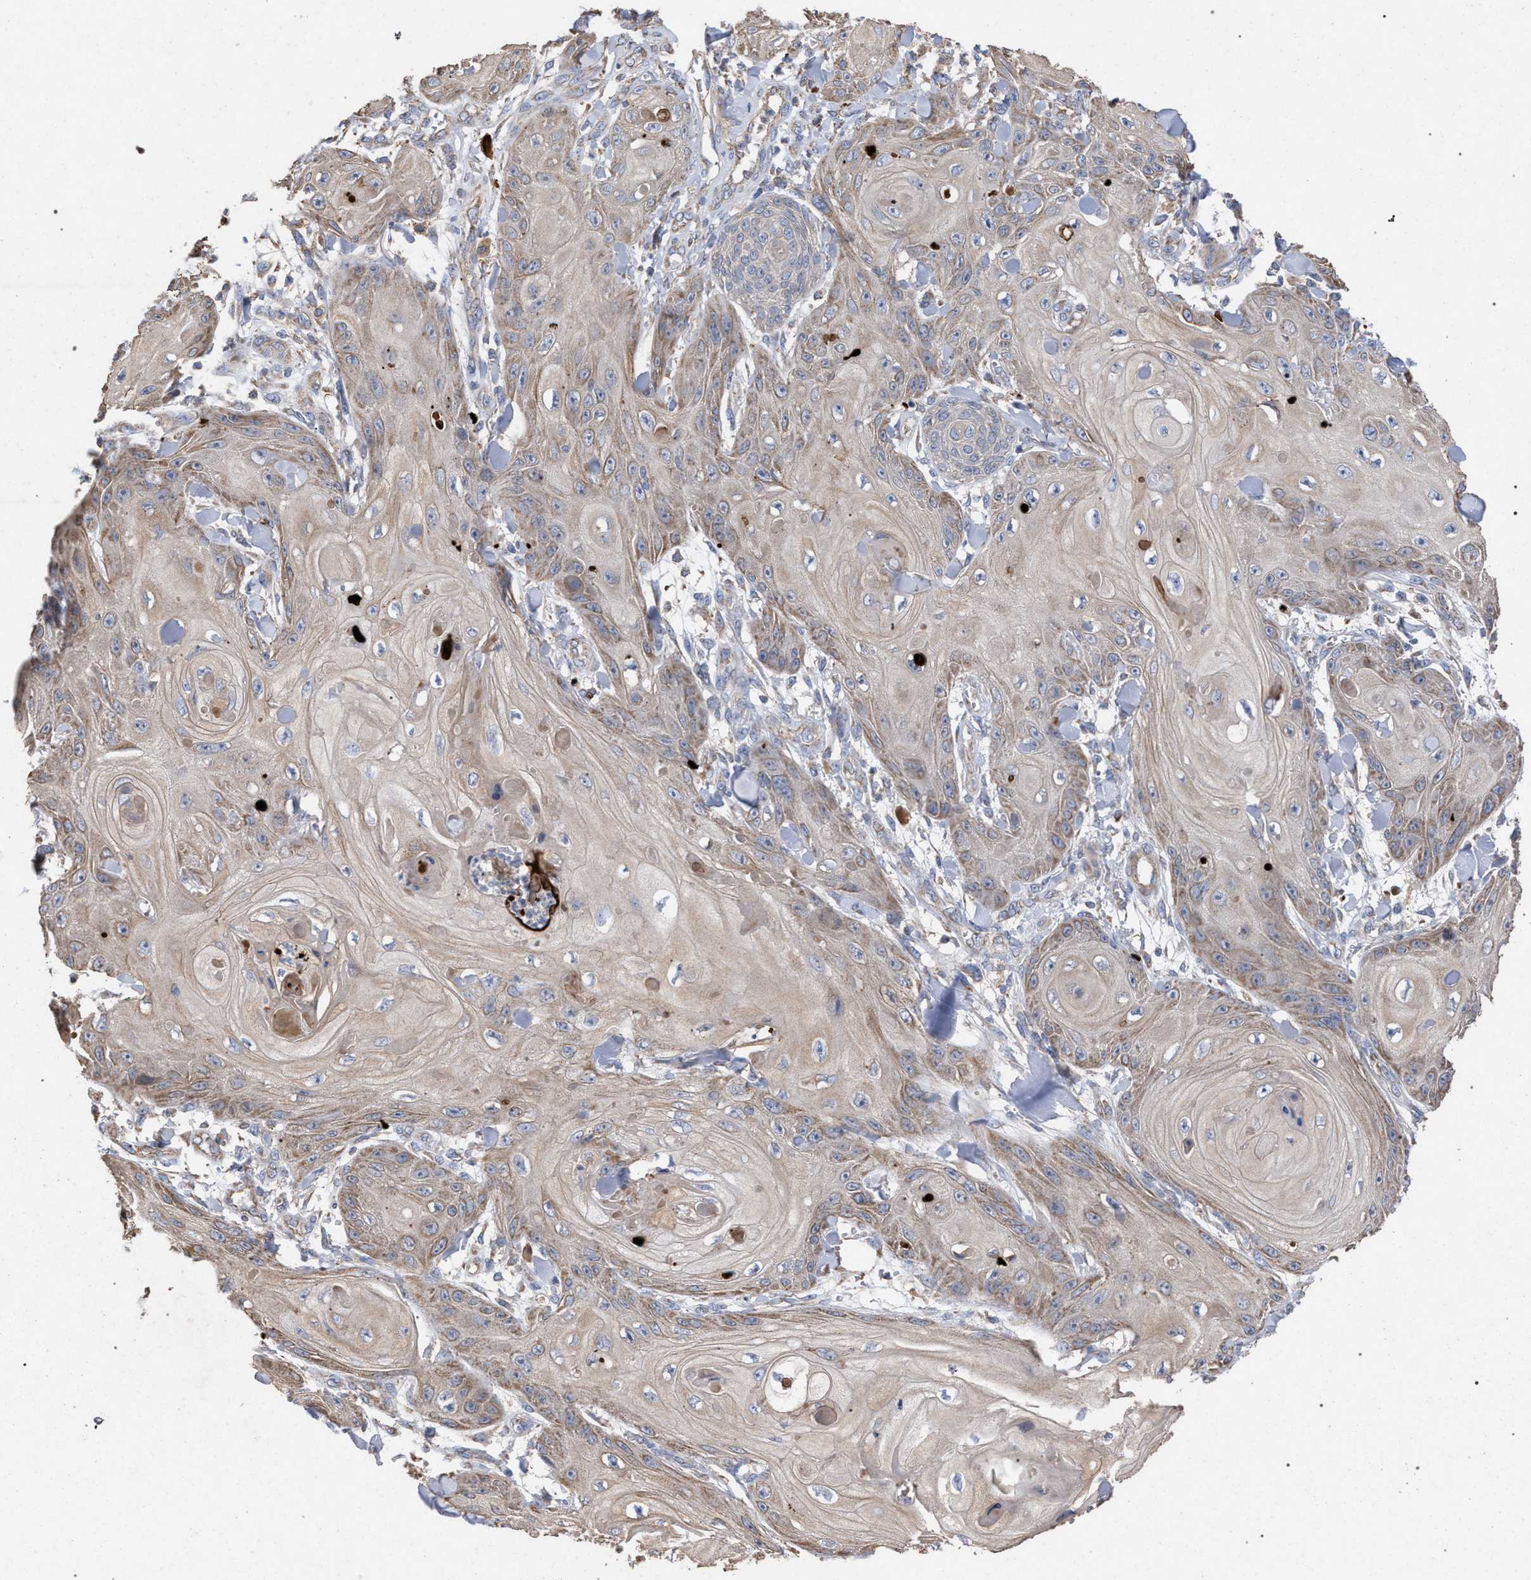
{"staining": {"intensity": "weak", "quantity": "25%-75%", "location": "cytoplasmic/membranous"}, "tissue": "skin cancer", "cell_type": "Tumor cells", "image_type": "cancer", "snomed": [{"axis": "morphology", "description": "Squamous cell carcinoma, NOS"}, {"axis": "topography", "description": "Skin"}], "caption": "This photomicrograph shows IHC staining of squamous cell carcinoma (skin), with low weak cytoplasmic/membranous expression in about 25%-75% of tumor cells.", "gene": "BCL2L12", "patient": {"sex": "male", "age": 74}}